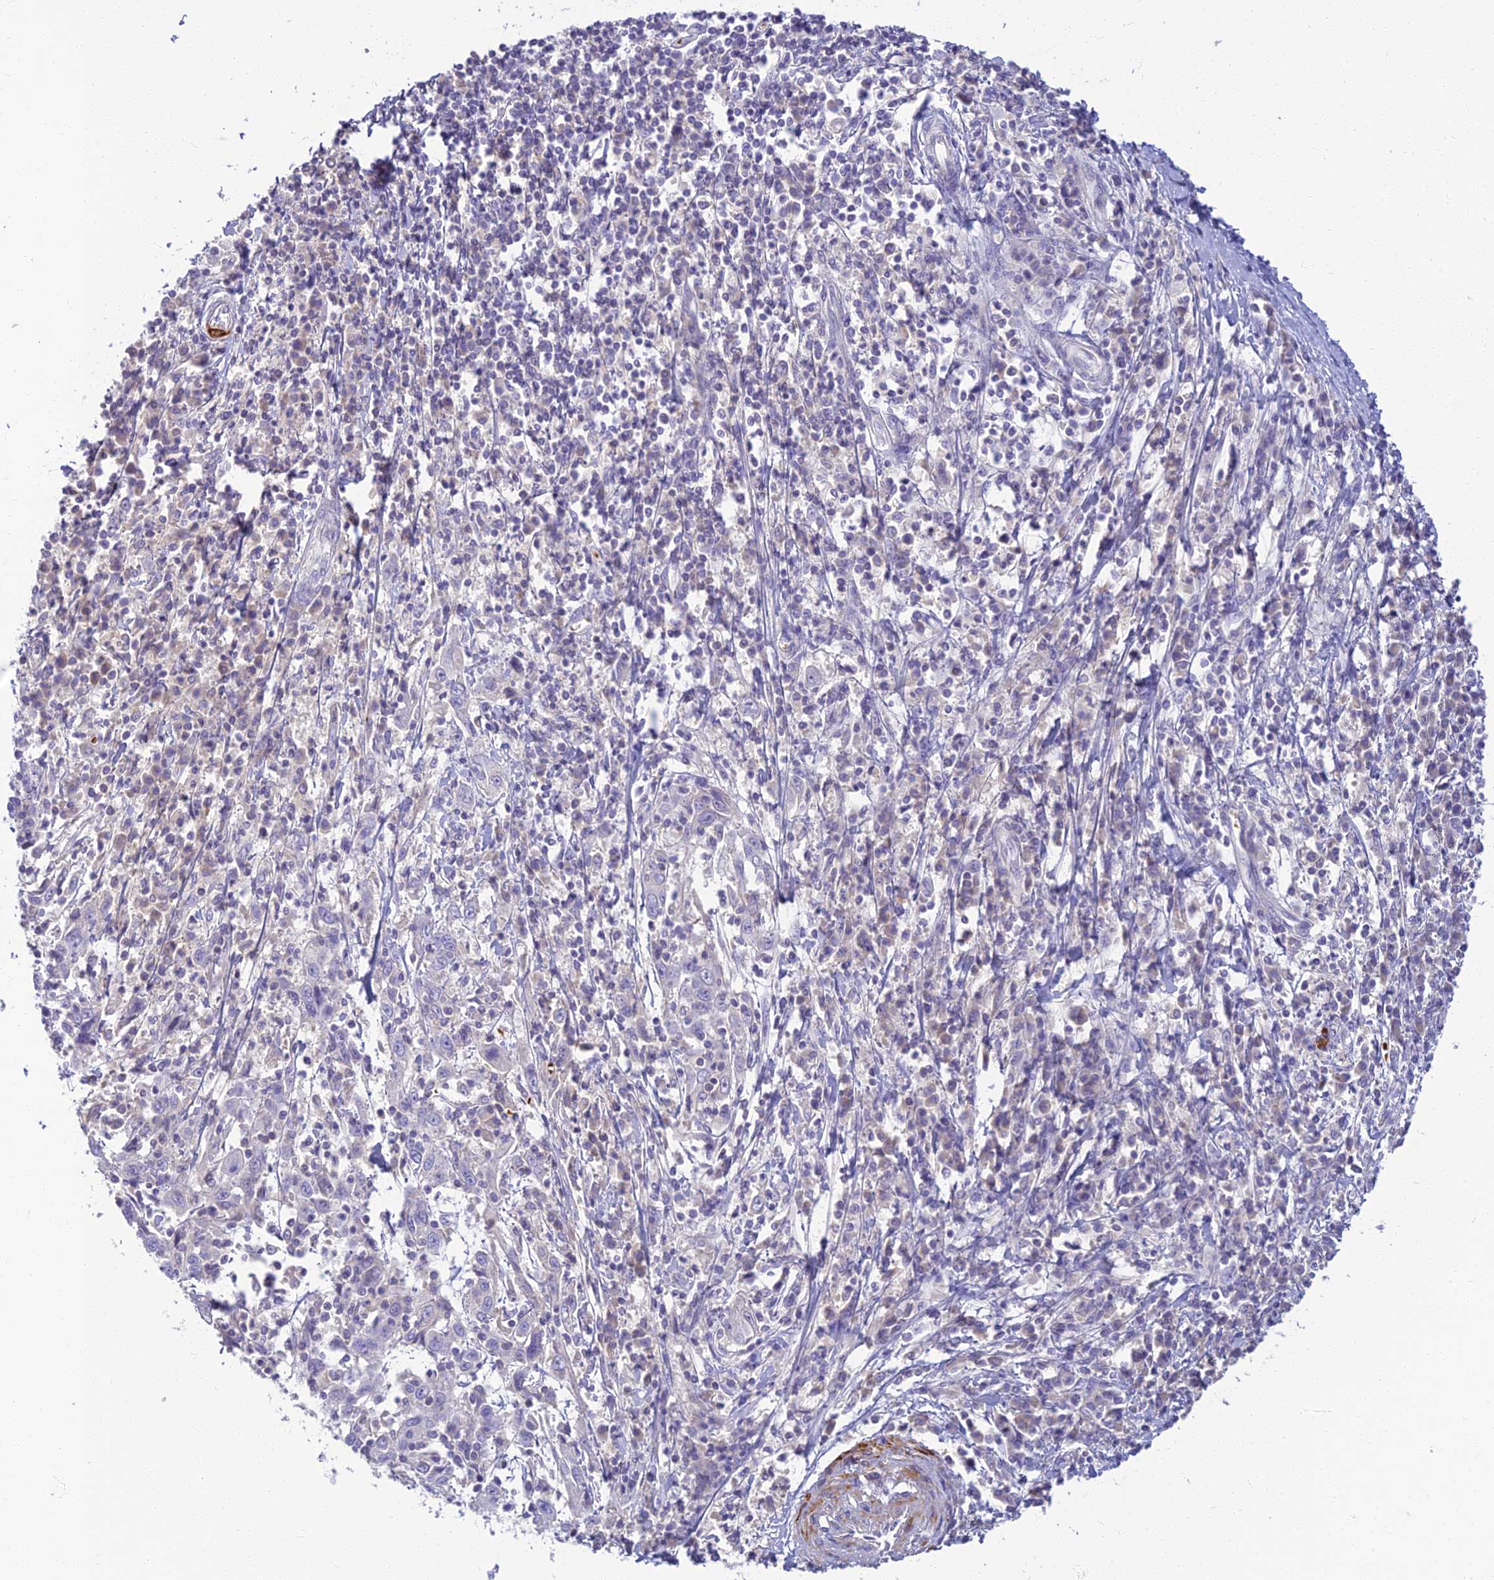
{"staining": {"intensity": "negative", "quantity": "none", "location": "none"}, "tissue": "cervical cancer", "cell_type": "Tumor cells", "image_type": "cancer", "snomed": [{"axis": "morphology", "description": "Squamous cell carcinoma, NOS"}, {"axis": "topography", "description": "Cervix"}], "caption": "There is no significant positivity in tumor cells of cervical cancer (squamous cell carcinoma).", "gene": "CLIP4", "patient": {"sex": "female", "age": 46}}